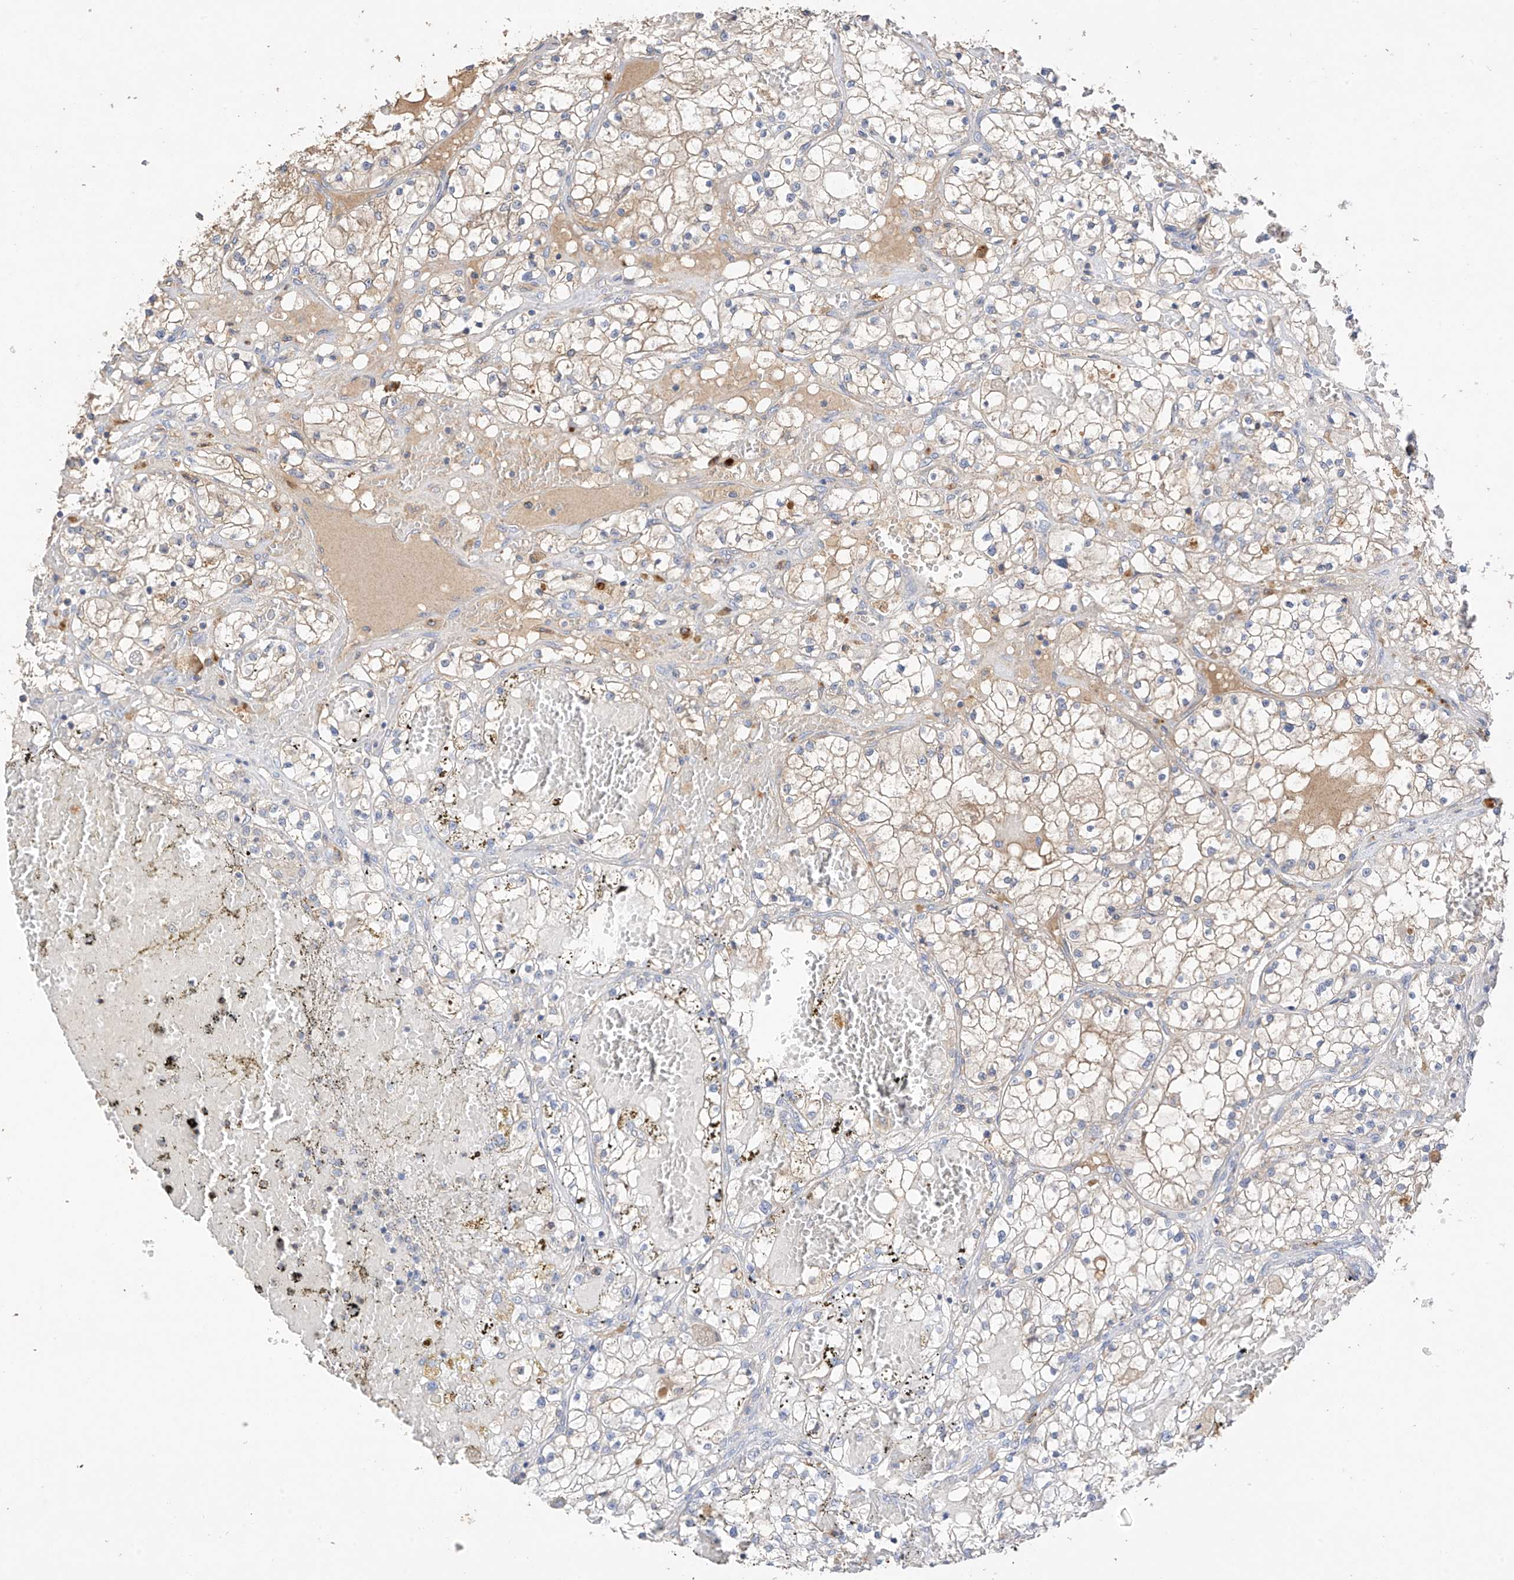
{"staining": {"intensity": "negative", "quantity": "none", "location": "none"}, "tissue": "renal cancer", "cell_type": "Tumor cells", "image_type": "cancer", "snomed": [{"axis": "morphology", "description": "Normal tissue, NOS"}, {"axis": "morphology", "description": "Adenocarcinoma, NOS"}, {"axis": "topography", "description": "Kidney"}], "caption": "A micrograph of human renal cancer is negative for staining in tumor cells.", "gene": "CAPN13", "patient": {"sex": "male", "age": 68}}